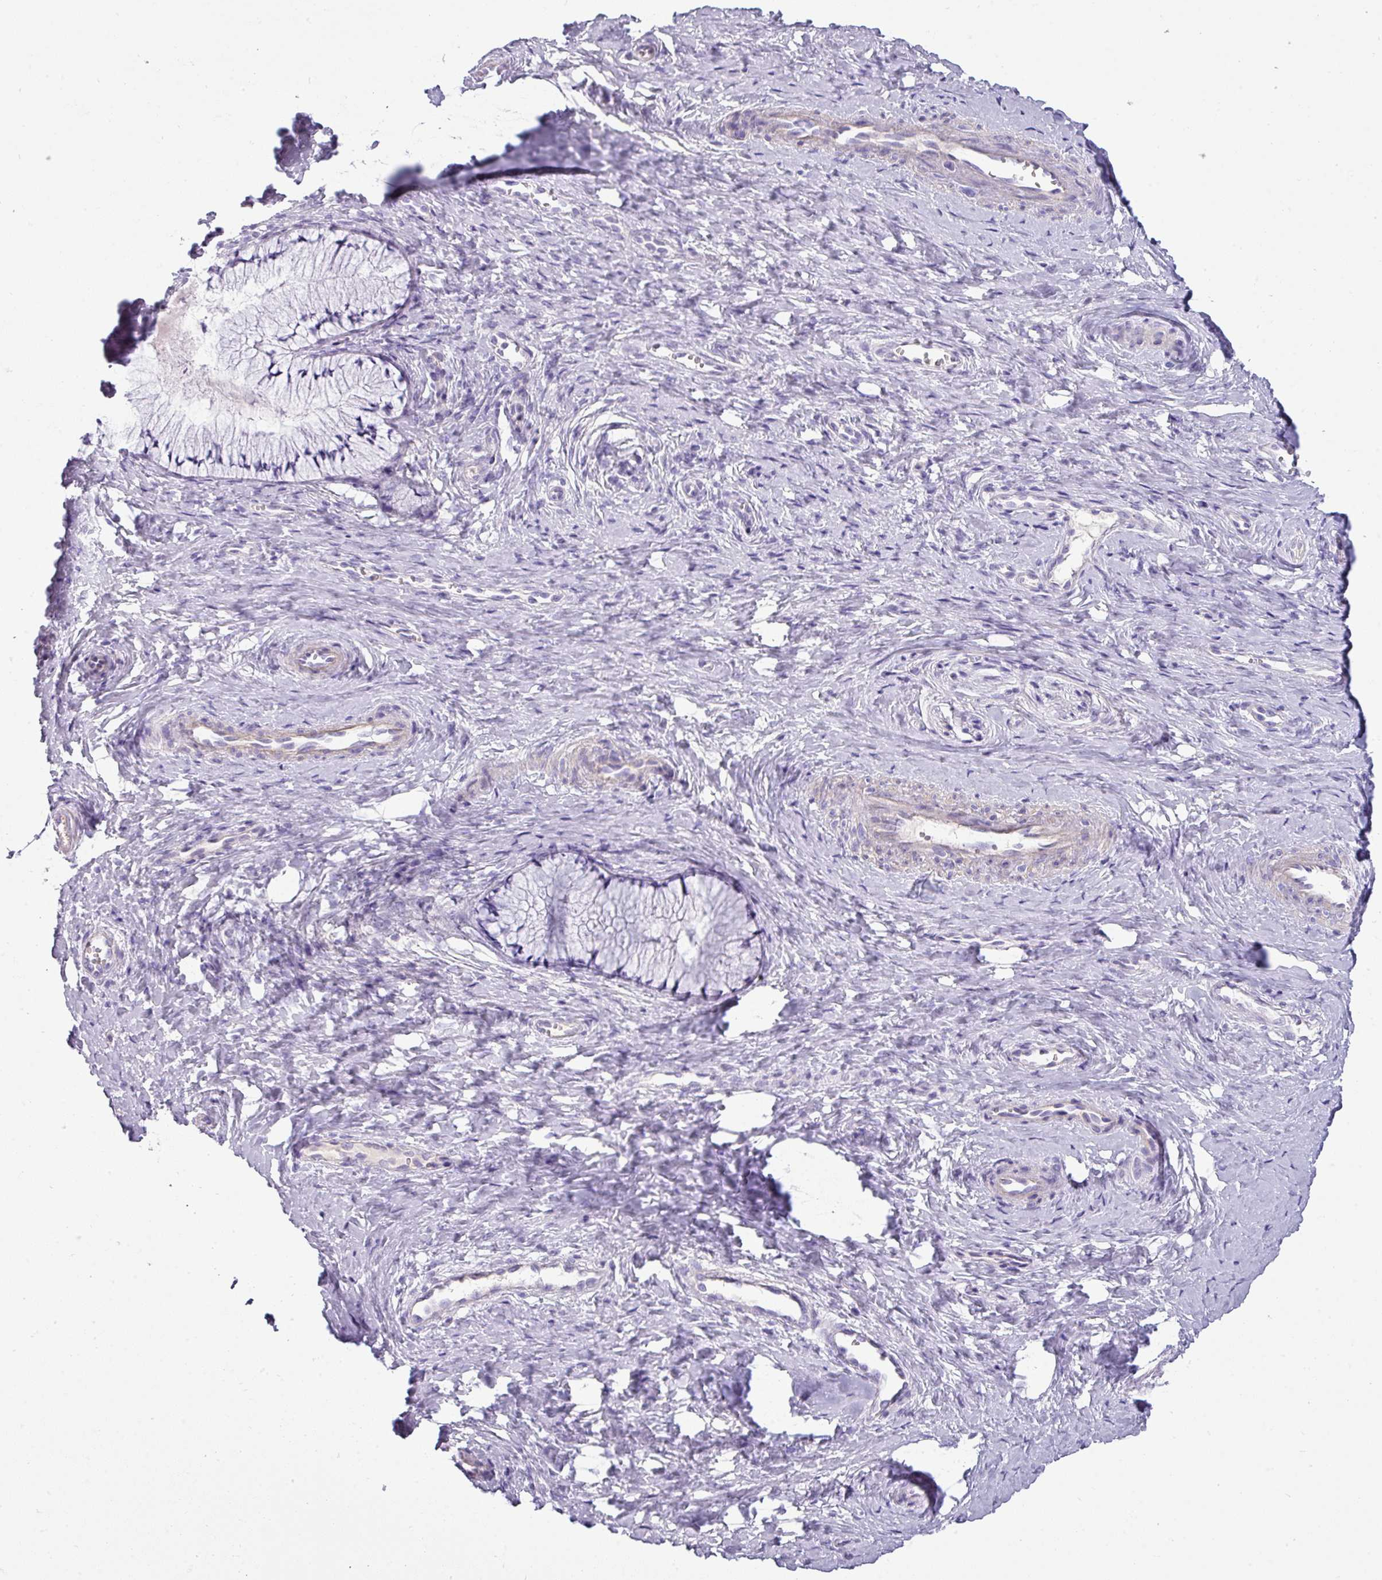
{"staining": {"intensity": "negative", "quantity": "none", "location": "none"}, "tissue": "cervix", "cell_type": "Glandular cells", "image_type": "normal", "snomed": [{"axis": "morphology", "description": "Normal tissue, NOS"}, {"axis": "topography", "description": "Cervix"}], "caption": "A high-resolution photomicrograph shows immunohistochemistry staining of benign cervix, which exhibits no significant expression in glandular cells. (Brightfield microscopy of DAB (3,3'-diaminobenzidine) immunohistochemistry at high magnification).", "gene": "VCX2", "patient": {"sex": "female", "age": 36}}